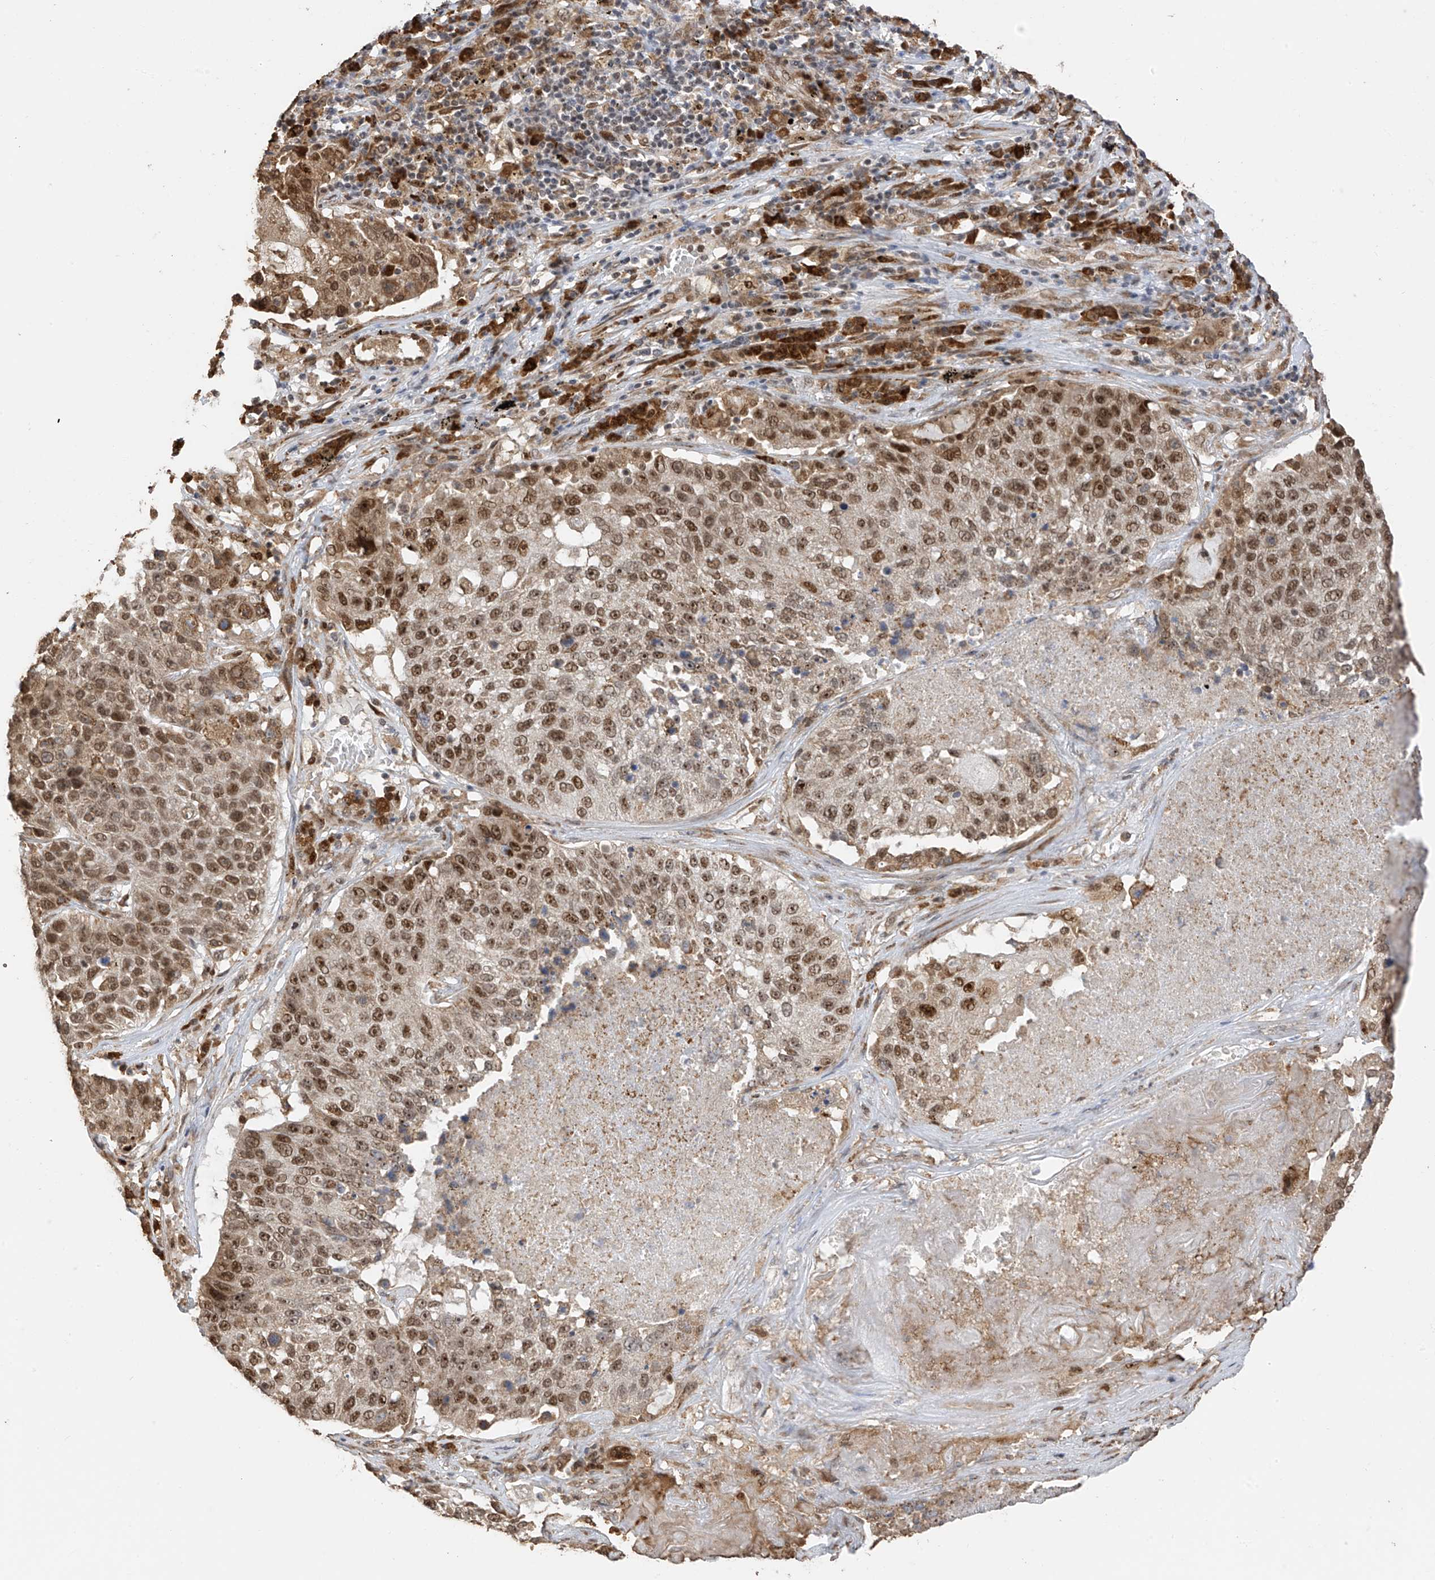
{"staining": {"intensity": "moderate", "quantity": ">75%", "location": "nuclear"}, "tissue": "lung cancer", "cell_type": "Tumor cells", "image_type": "cancer", "snomed": [{"axis": "morphology", "description": "Squamous cell carcinoma, NOS"}, {"axis": "topography", "description": "Lung"}], "caption": "Lung cancer (squamous cell carcinoma) was stained to show a protein in brown. There is medium levels of moderate nuclear positivity in about >75% of tumor cells.", "gene": "ERLEC1", "patient": {"sex": "male", "age": 61}}